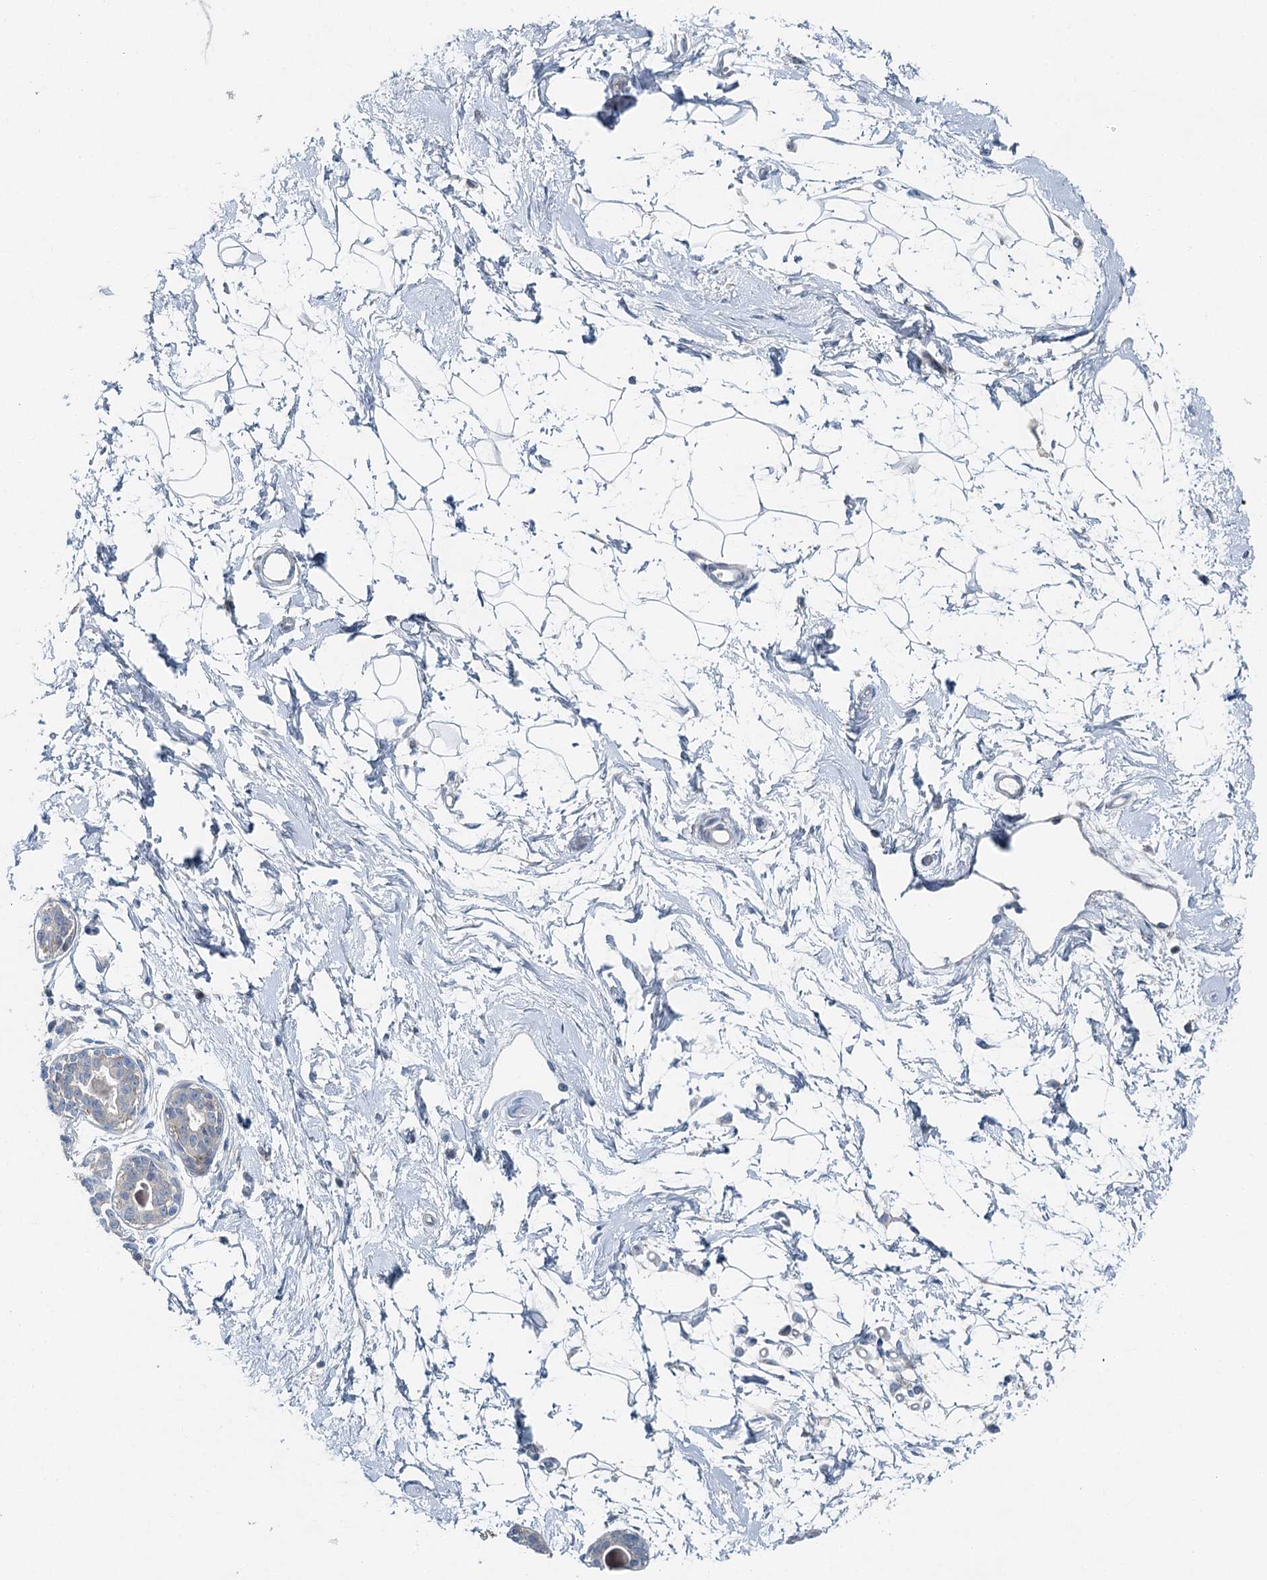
{"staining": {"intensity": "negative", "quantity": "none", "location": "none"}, "tissue": "breast", "cell_type": "Adipocytes", "image_type": "normal", "snomed": [{"axis": "morphology", "description": "Normal tissue, NOS"}, {"axis": "topography", "description": "Breast"}], "caption": "Immunohistochemical staining of benign human breast demonstrates no significant expression in adipocytes.", "gene": "CHCHD5", "patient": {"sex": "female", "age": 45}}